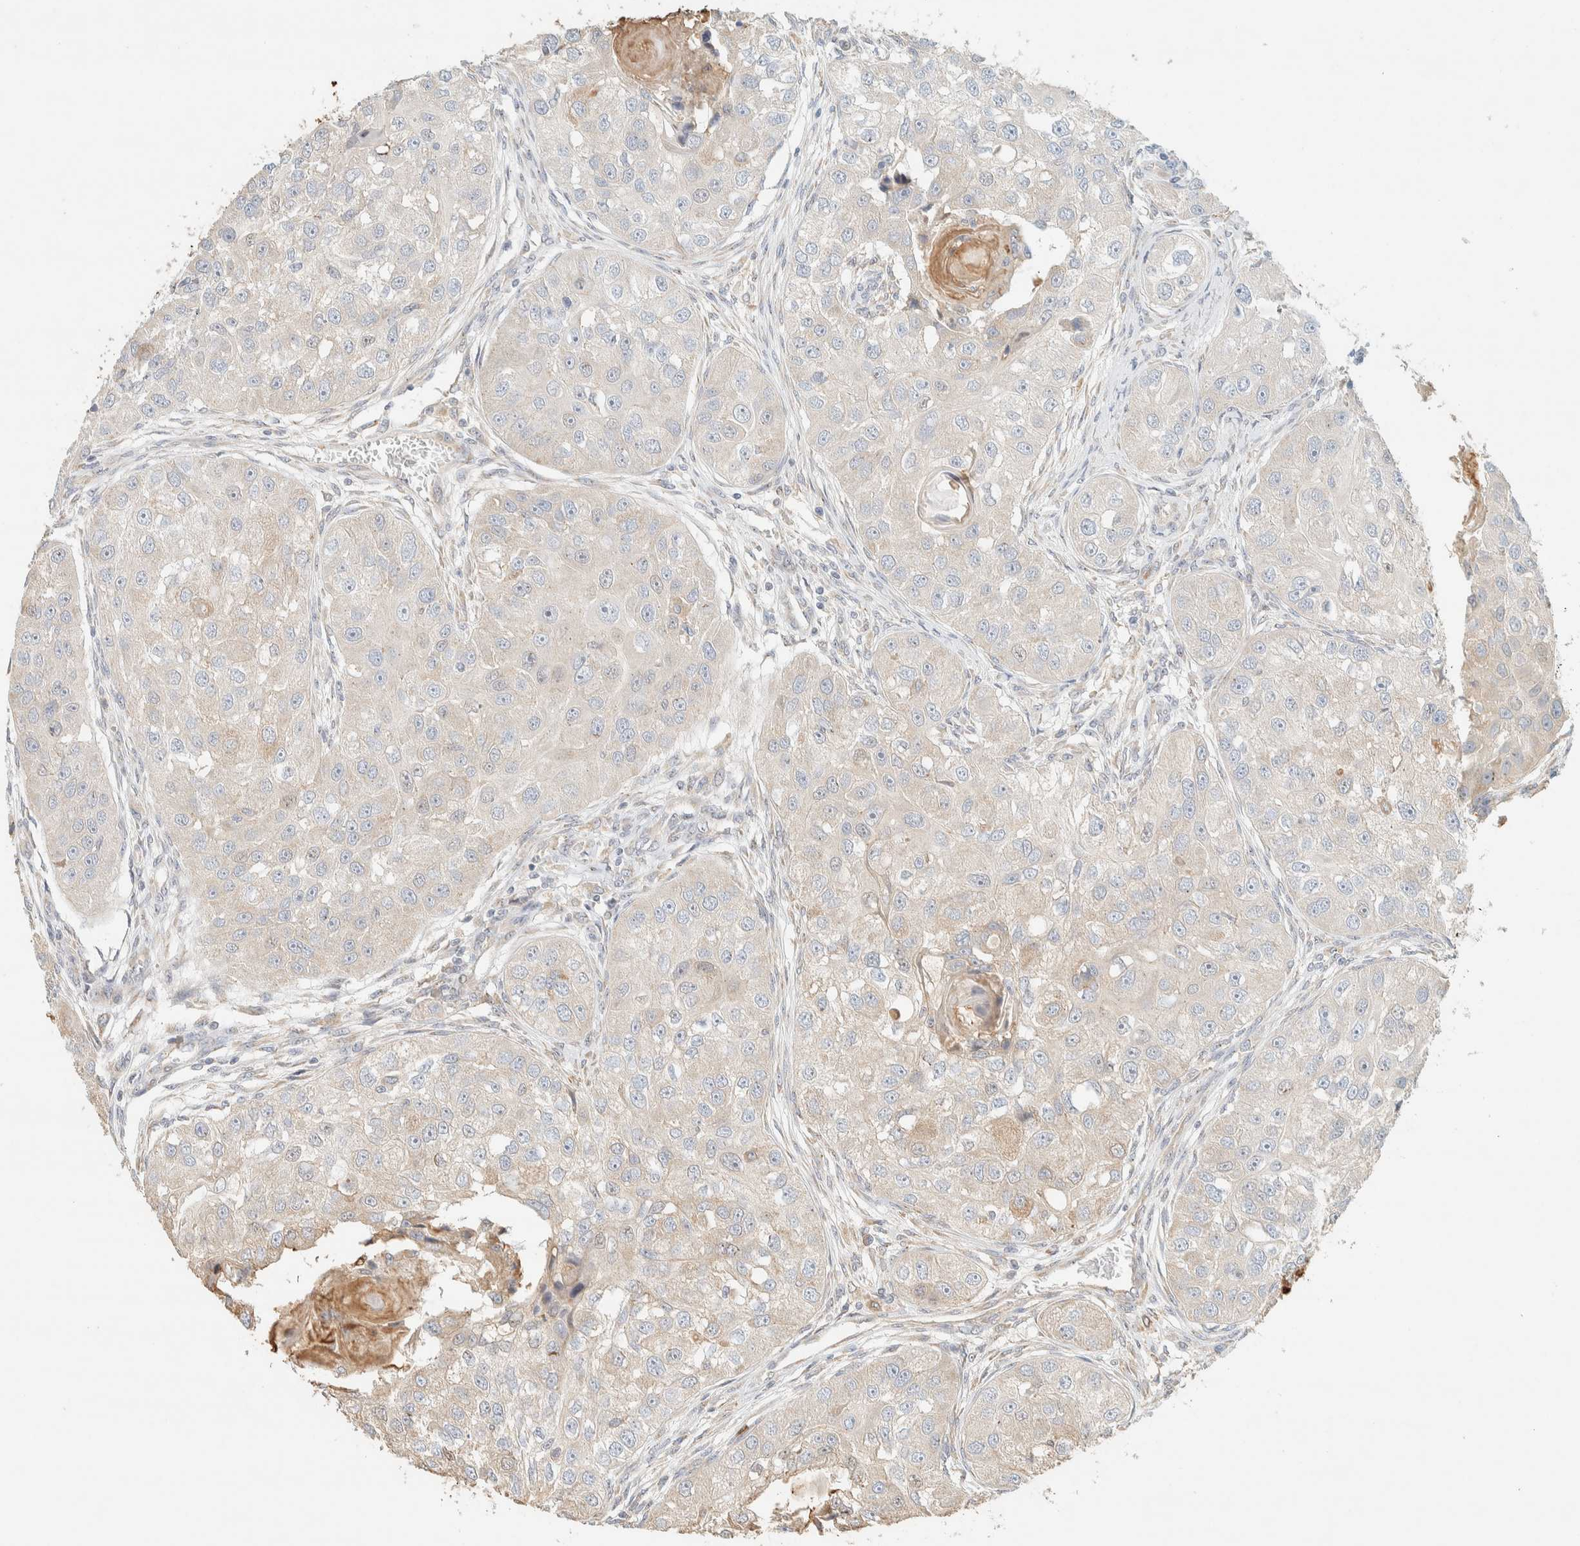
{"staining": {"intensity": "weak", "quantity": "<25%", "location": "cytoplasmic/membranous"}, "tissue": "head and neck cancer", "cell_type": "Tumor cells", "image_type": "cancer", "snomed": [{"axis": "morphology", "description": "Normal tissue, NOS"}, {"axis": "morphology", "description": "Squamous cell carcinoma, NOS"}, {"axis": "topography", "description": "Skeletal muscle"}, {"axis": "topography", "description": "Head-Neck"}], "caption": "A micrograph of head and neck squamous cell carcinoma stained for a protein displays no brown staining in tumor cells.", "gene": "TTC3", "patient": {"sex": "male", "age": 51}}